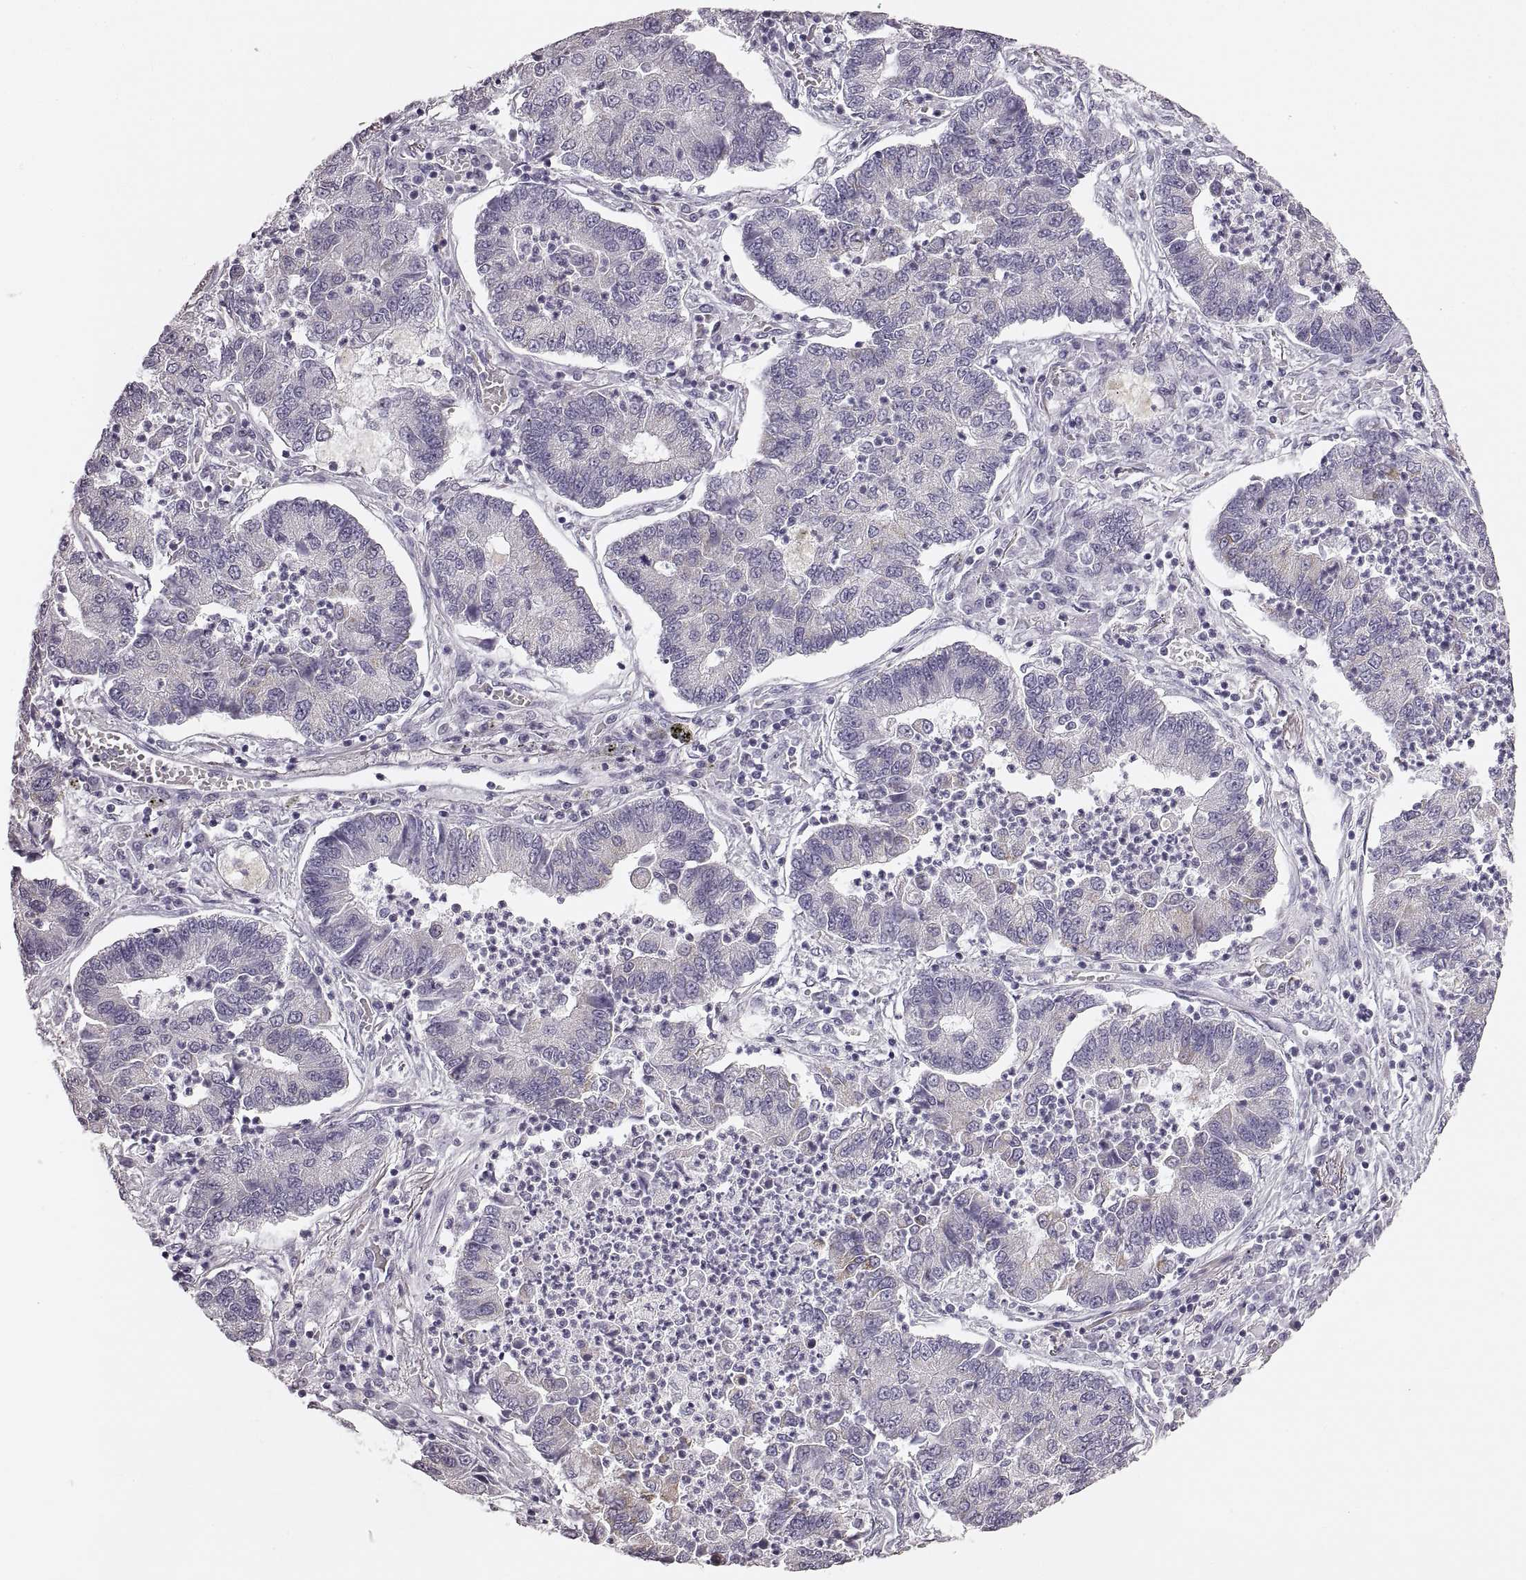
{"staining": {"intensity": "negative", "quantity": "none", "location": "none"}, "tissue": "lung cancer", "cell_type": "Tumor cells", "image_type": "cancer", "snomed": [{"axis": "morphology", "description": "Adenocarcinoma, NOS"}, {"axis": "topography", "description": "Lung"}], "caption": "Immunohistochemistry of lung cancer (adenocarcinoma) exhibits no staining in tumor cells.", "gene": "RDH13", "patient": {"sex": "female", "age": 57}}